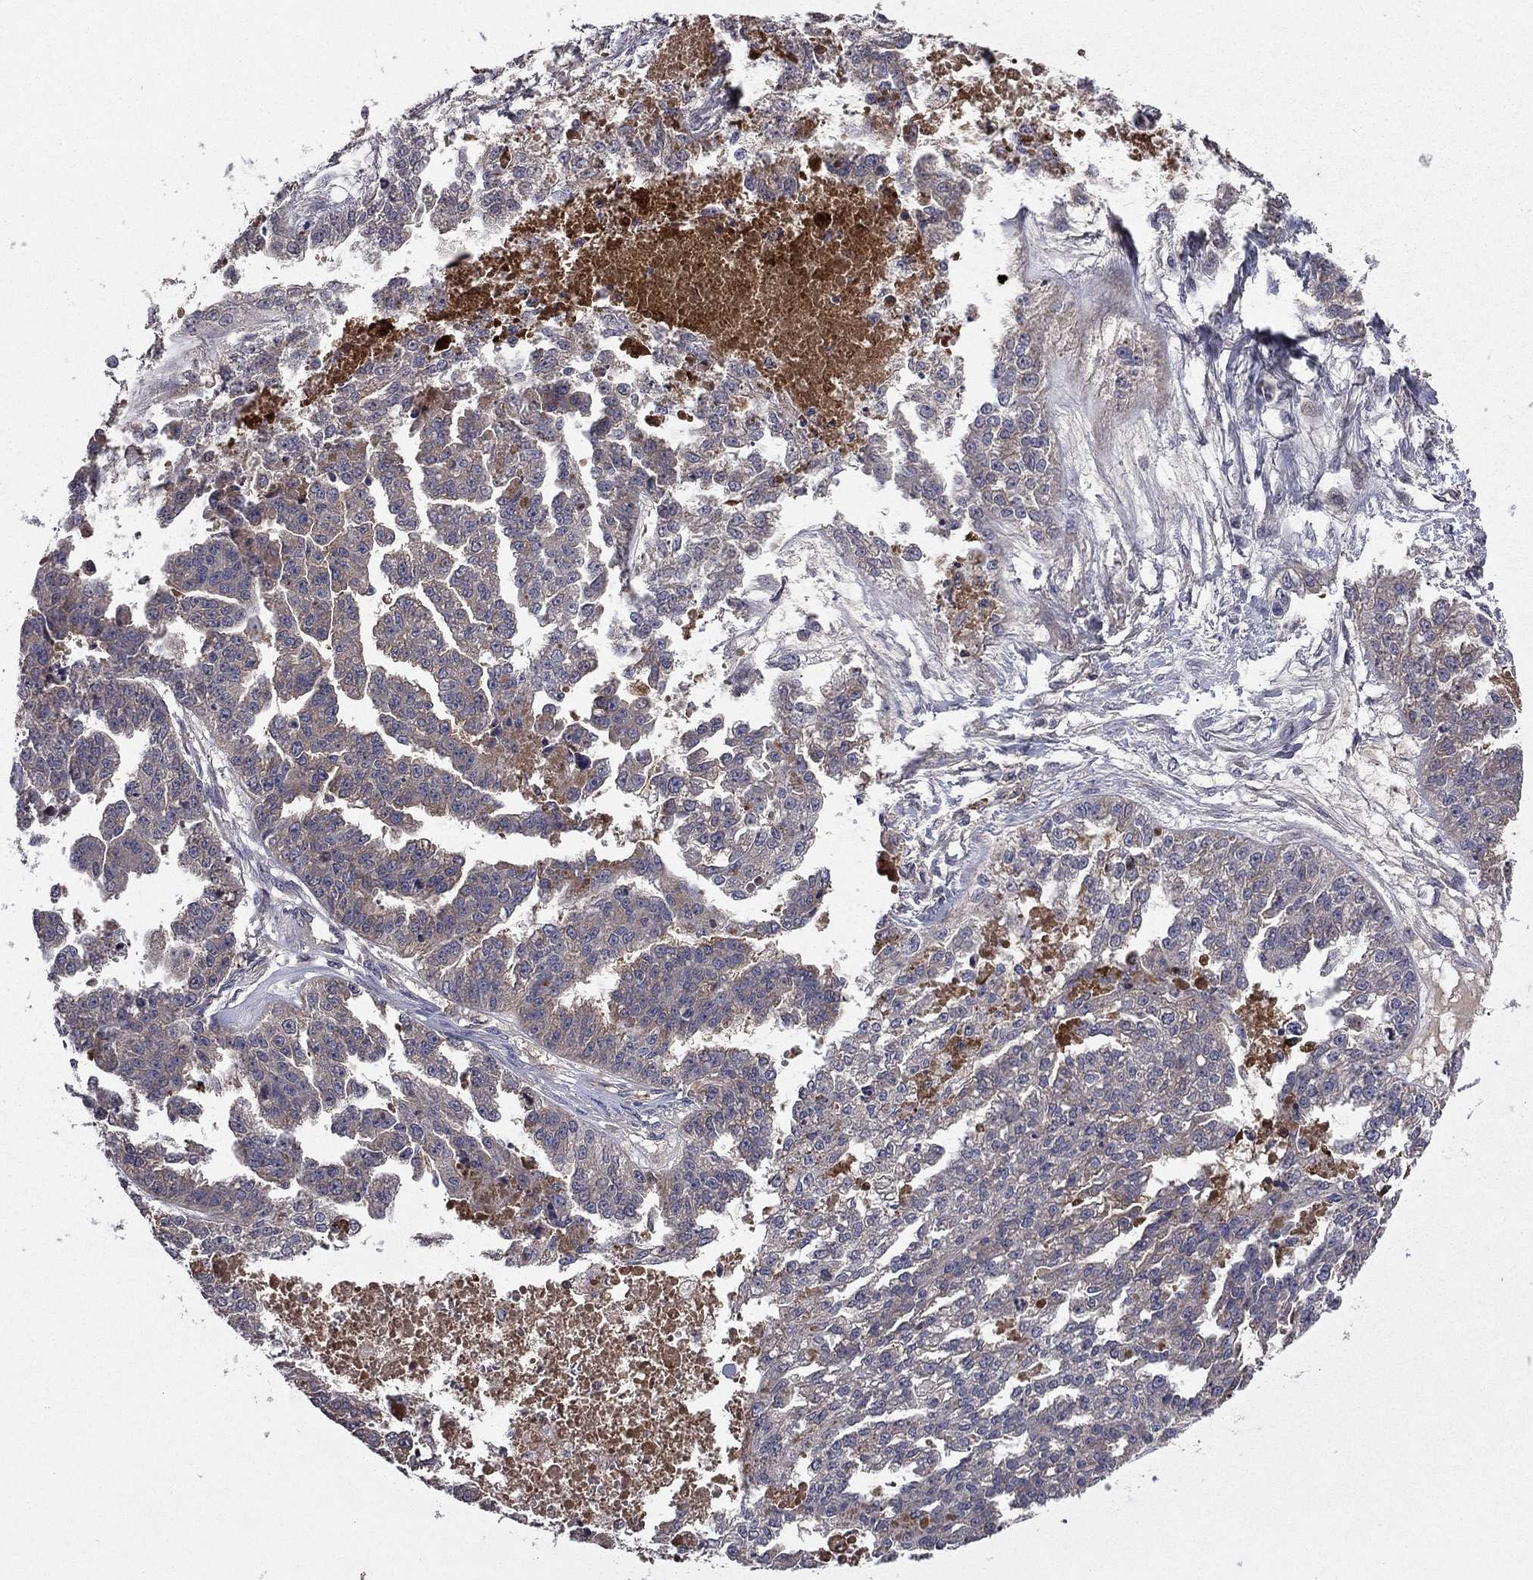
{"staining": {"intensity": "negative", "quantity": "none", "location": "none"}, "tissue": "ovarian cancer", "cell_type": "Tumor cells", "image_type": "cancer", "snomed": [{"axis": "morphology", "description": "Cystadenocarcinoma, serous, NOS"}, {"axis": "topography", "description": "Ovary"}], "caption": "High magnification brightfield microscopy of ovarian serous cystadenocarcinoma stained with DAB (brown) and counterstained with hematoxylin (blue): tumor cells show no significant staining.", "gene": "PROS1", "patient": {"sex": "female", "age": 58}}